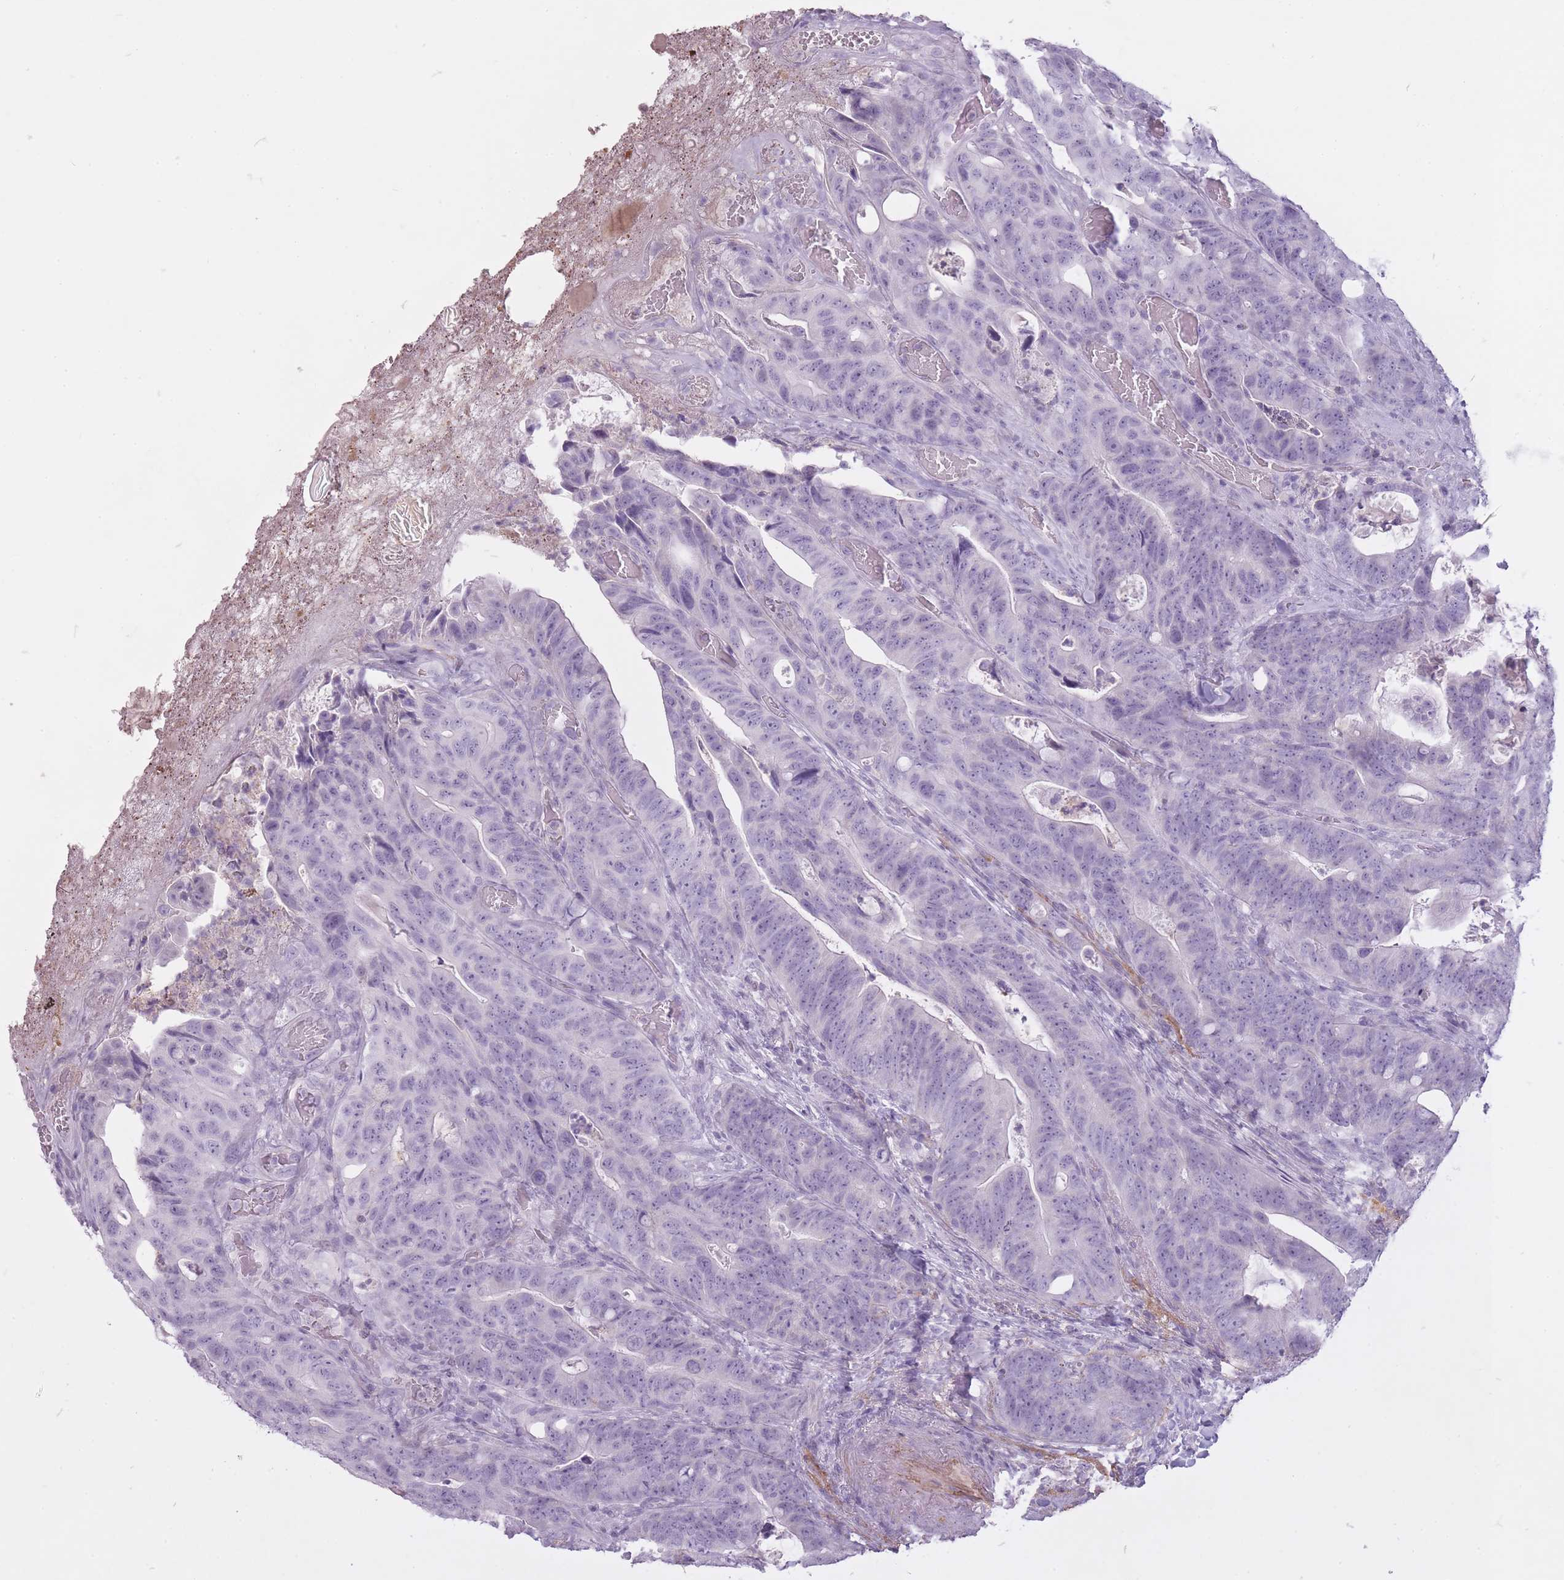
{"staining": {"intensity": "negative", "quantity": "none", "location": "none"}, "tissue": "colorectal cancer", "cell_type": "Tumor cells", "image_type": "cancer", "snomed": [{"axis": "morphology", "description": "Adenocarcinoma, NOS"}, {"axis": "topography", "description": "Colon"}], "caption": "This is a image of IHC staining of colorectal cancer, which shows no expression in tumor cells.", "gene": "RFX4", "patient": {"sex": "female", "age": 82}}